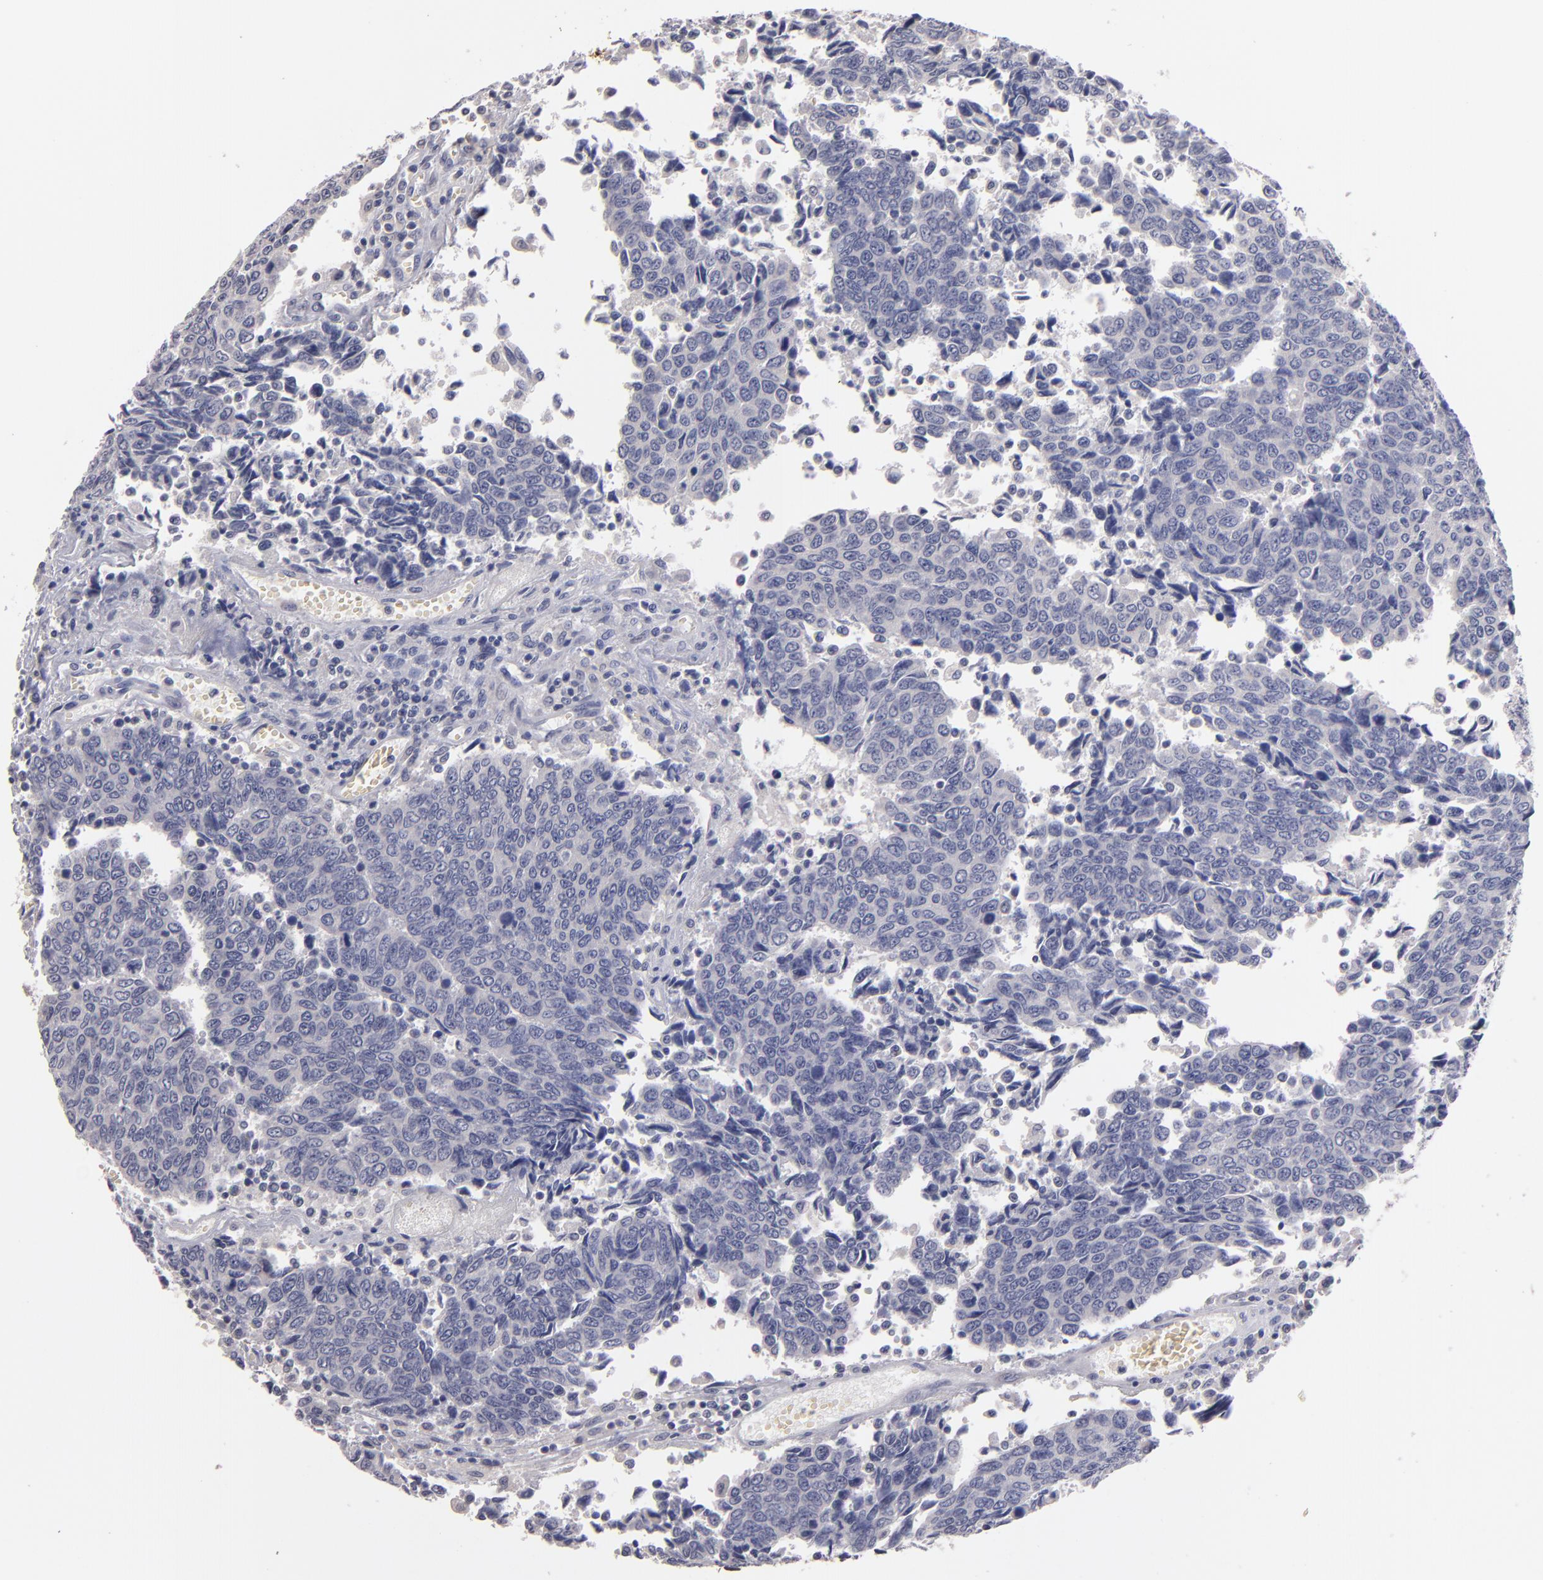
{"staining": {"intensity": "negative", "quantity": "none", "location": "none"}, "tissue": "urothelial cancer", "cell_type": "Tumor cells", "image_type": "cancer", "snomed": [{"axis": "morphology", "description": "Urothelial carcinoma, High grade"}, {"axis": "topography", "description": "Urinary bladder"}], "caption": "Immunohistochemistry (IHC) photomicrograph of neoplastic tissue: human urothelial cancer stained with DAB (3,3'-diaminobenzidine) shows no significant protein staining in tumor cells.", "gene": "S100A1", "patient": {"sex": "male", "age": 86}}